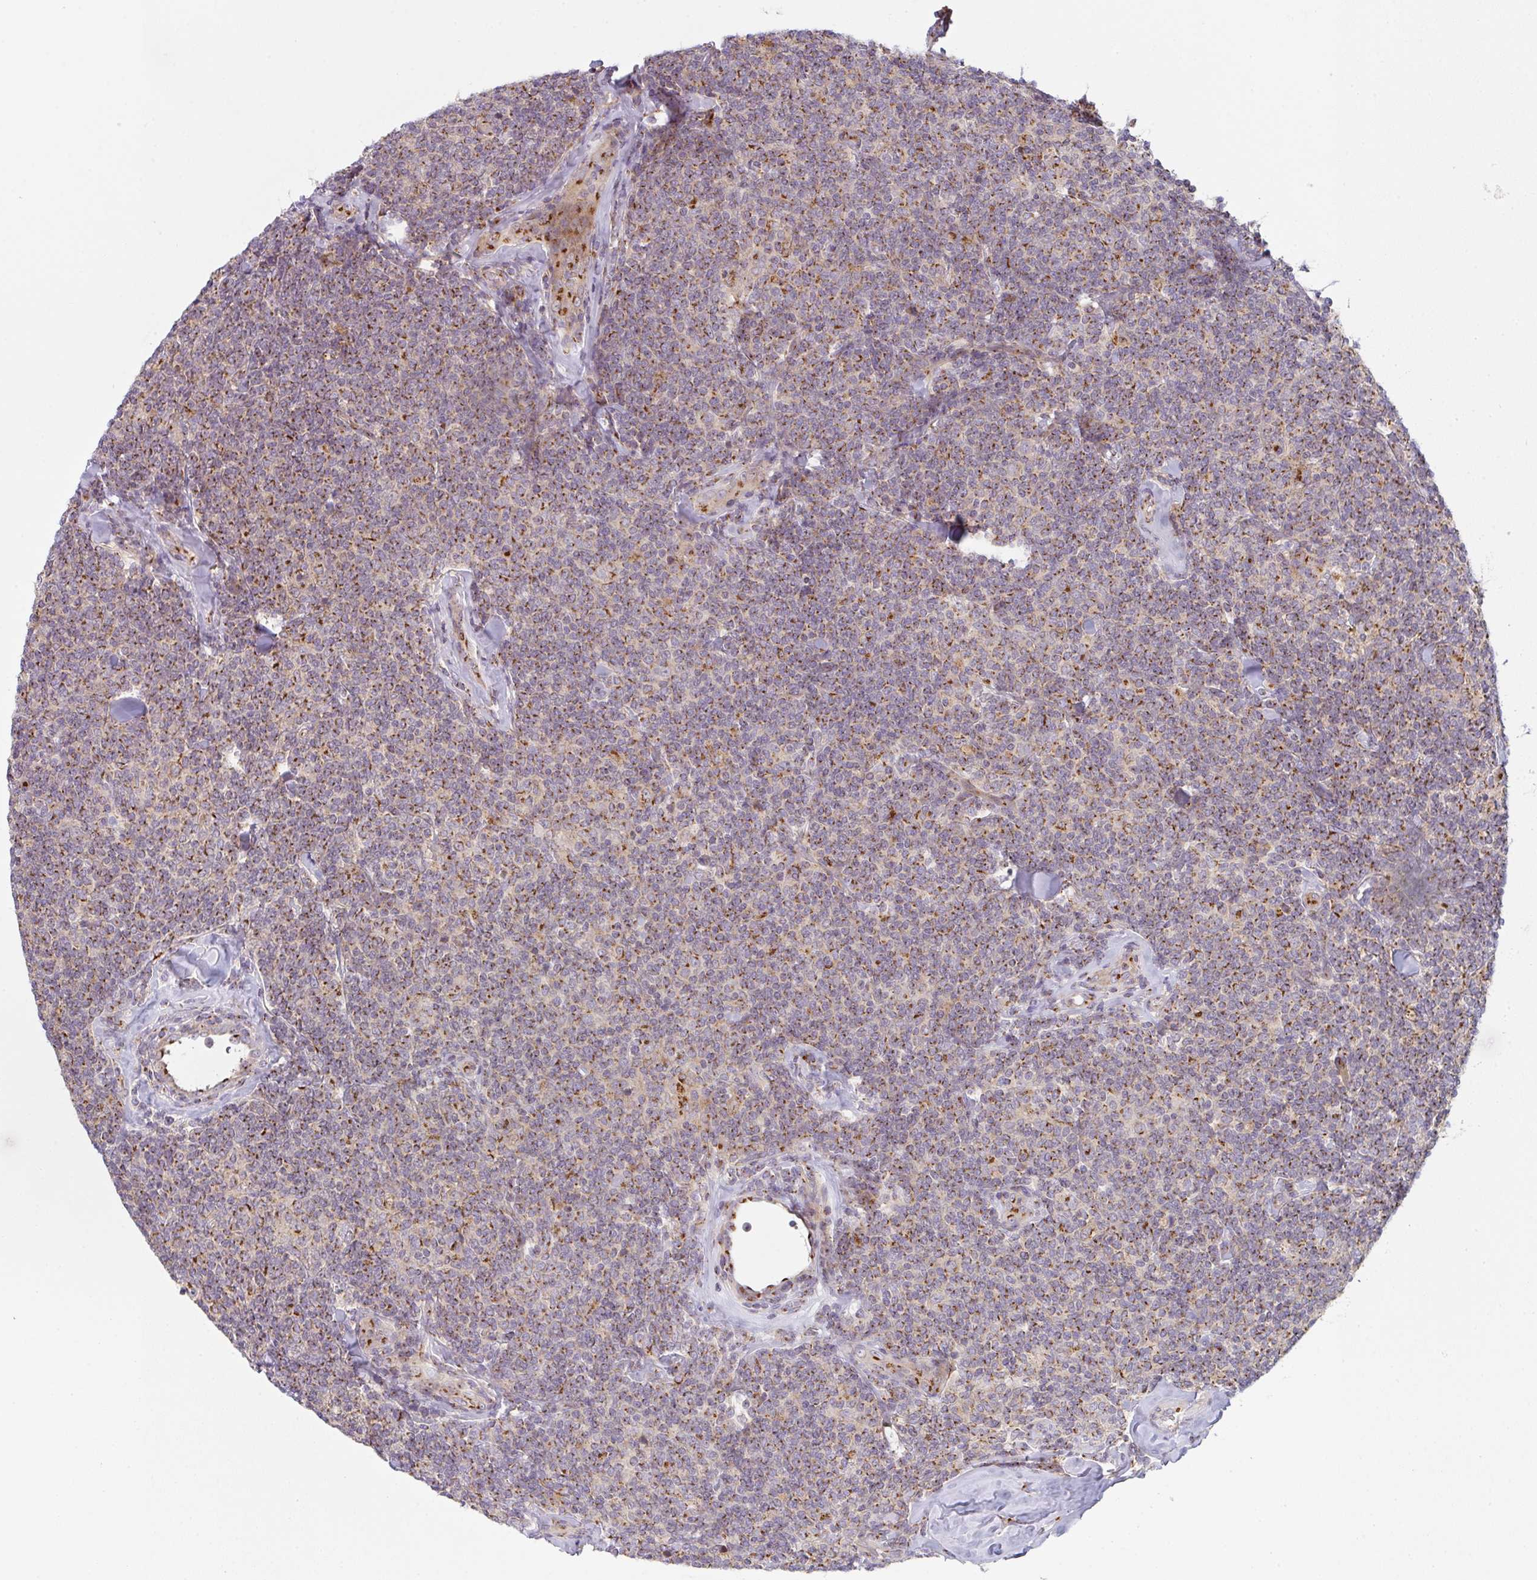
{"staining": {"intensity": "strong", "quantity": ">75%", "location": "cytoplasmic/membranous"}, "tissue": "lymphoma", "cell_type": "Tumor cells", "image_type": "cancer", "snomed": [{"axis": "morphology", "description": "Malignant lymphoma, non-Hodgkin's type, Low grade"}, {"axis": "topography", "description": "Lymph node"}], "caption": "Immunohistochemistry (IHC) histopathology image of neoplastic tissue: human lymphoma stained using IHC displays high levels of strong protein expression localized specifically in the cytoplasmic/membranous of tumor cells, appearing as a cytoplasmic/membranous brown color.", "gene": "GVQW3", "patient": {"sex": "female", "age": 56}}